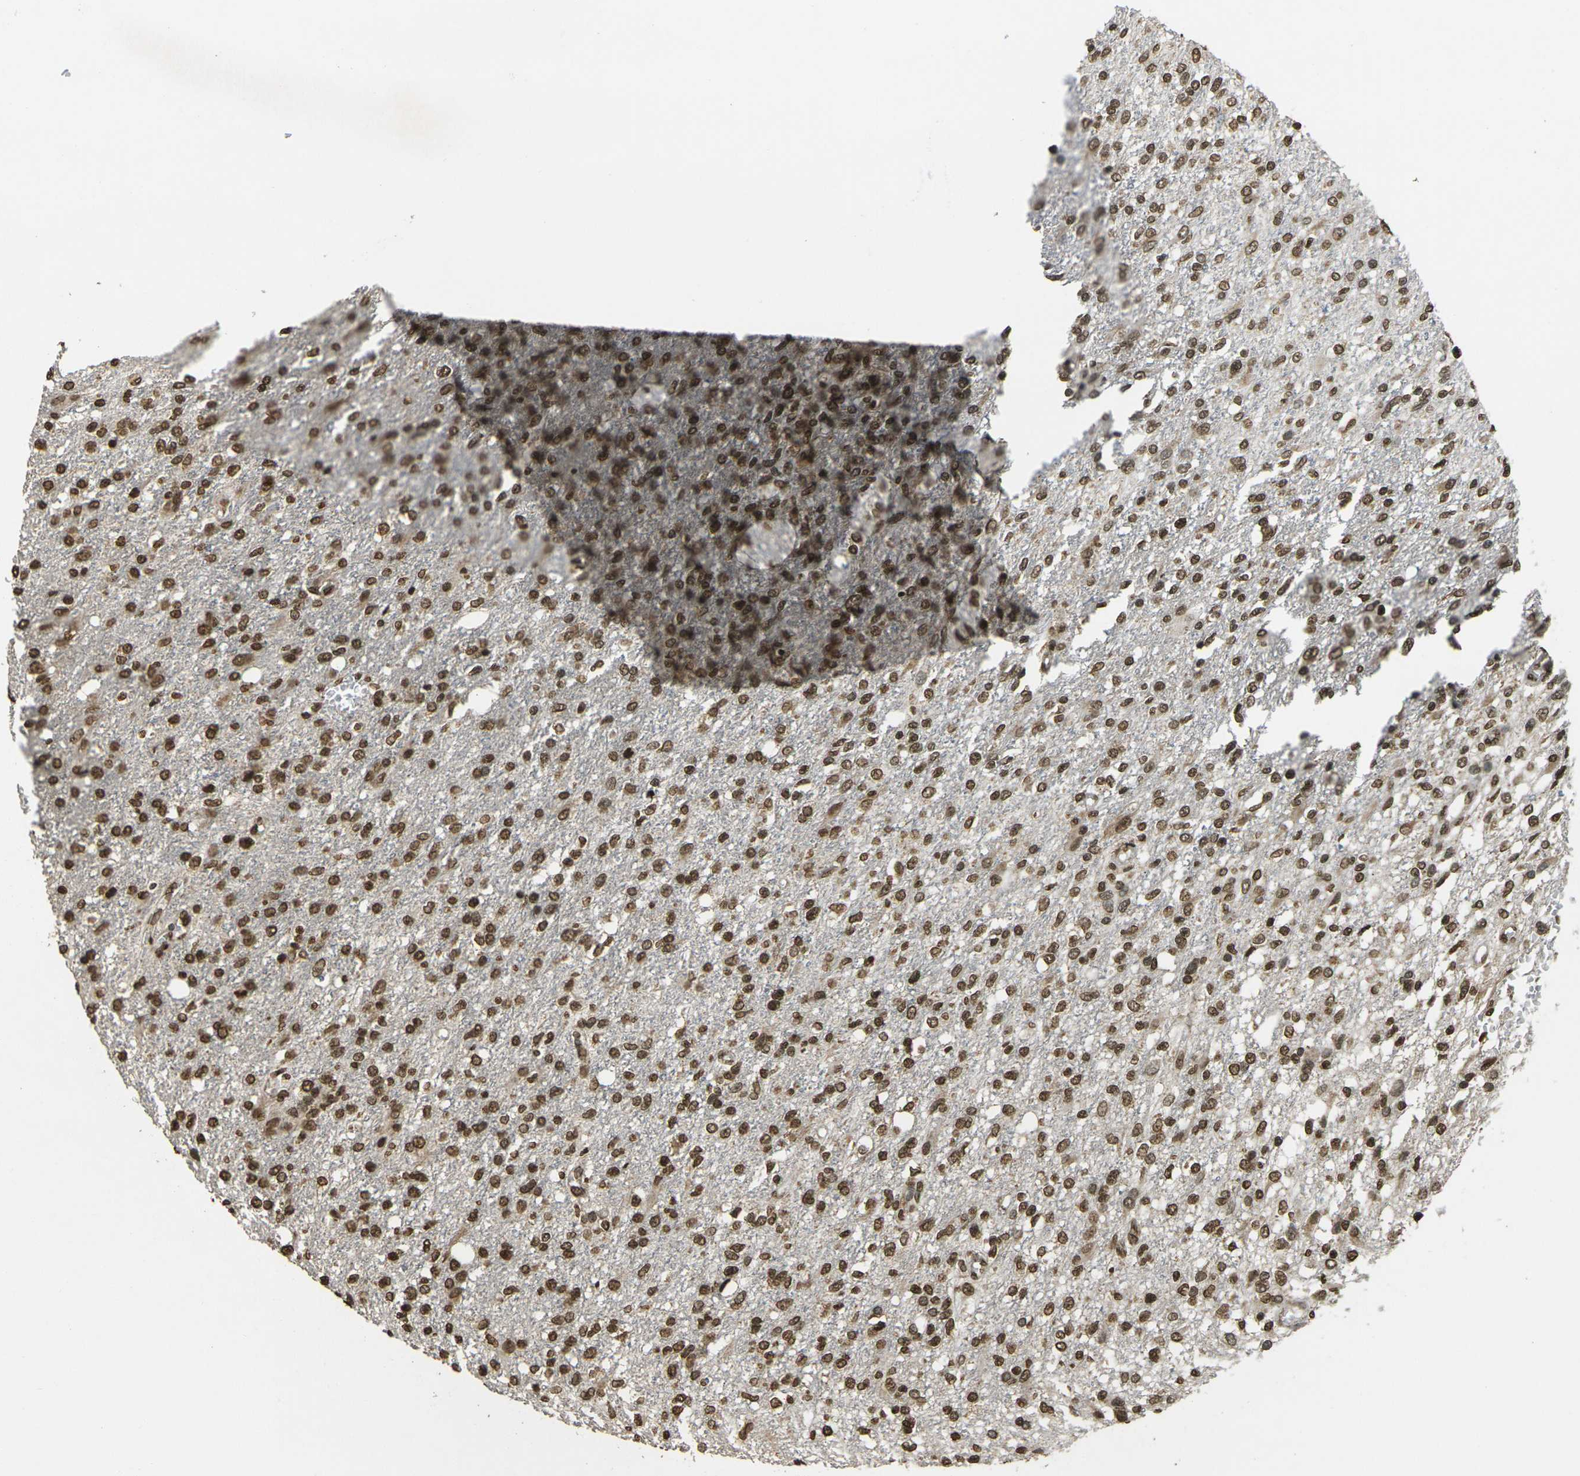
{"staining": {"intensity": "strong", "quantity": ">75%", "location": "nuclear"}, "tissue": "glioma", "cell_type": "Tumor cells", "image_type": "cancer", "snomed": [{"axis": "morphology", "description": "Glioma, malignant, High grade"}, {"axis": "topography", "description": "Cerebral cortex"}], "caption": "About >75% of tumor cells in human glioma demonstrate strong nuclear protein positivity as visualized by brown immunohistochemical staining.", "gene": "NEUROG2", "patient": {"sex": "male", "age": 76}}